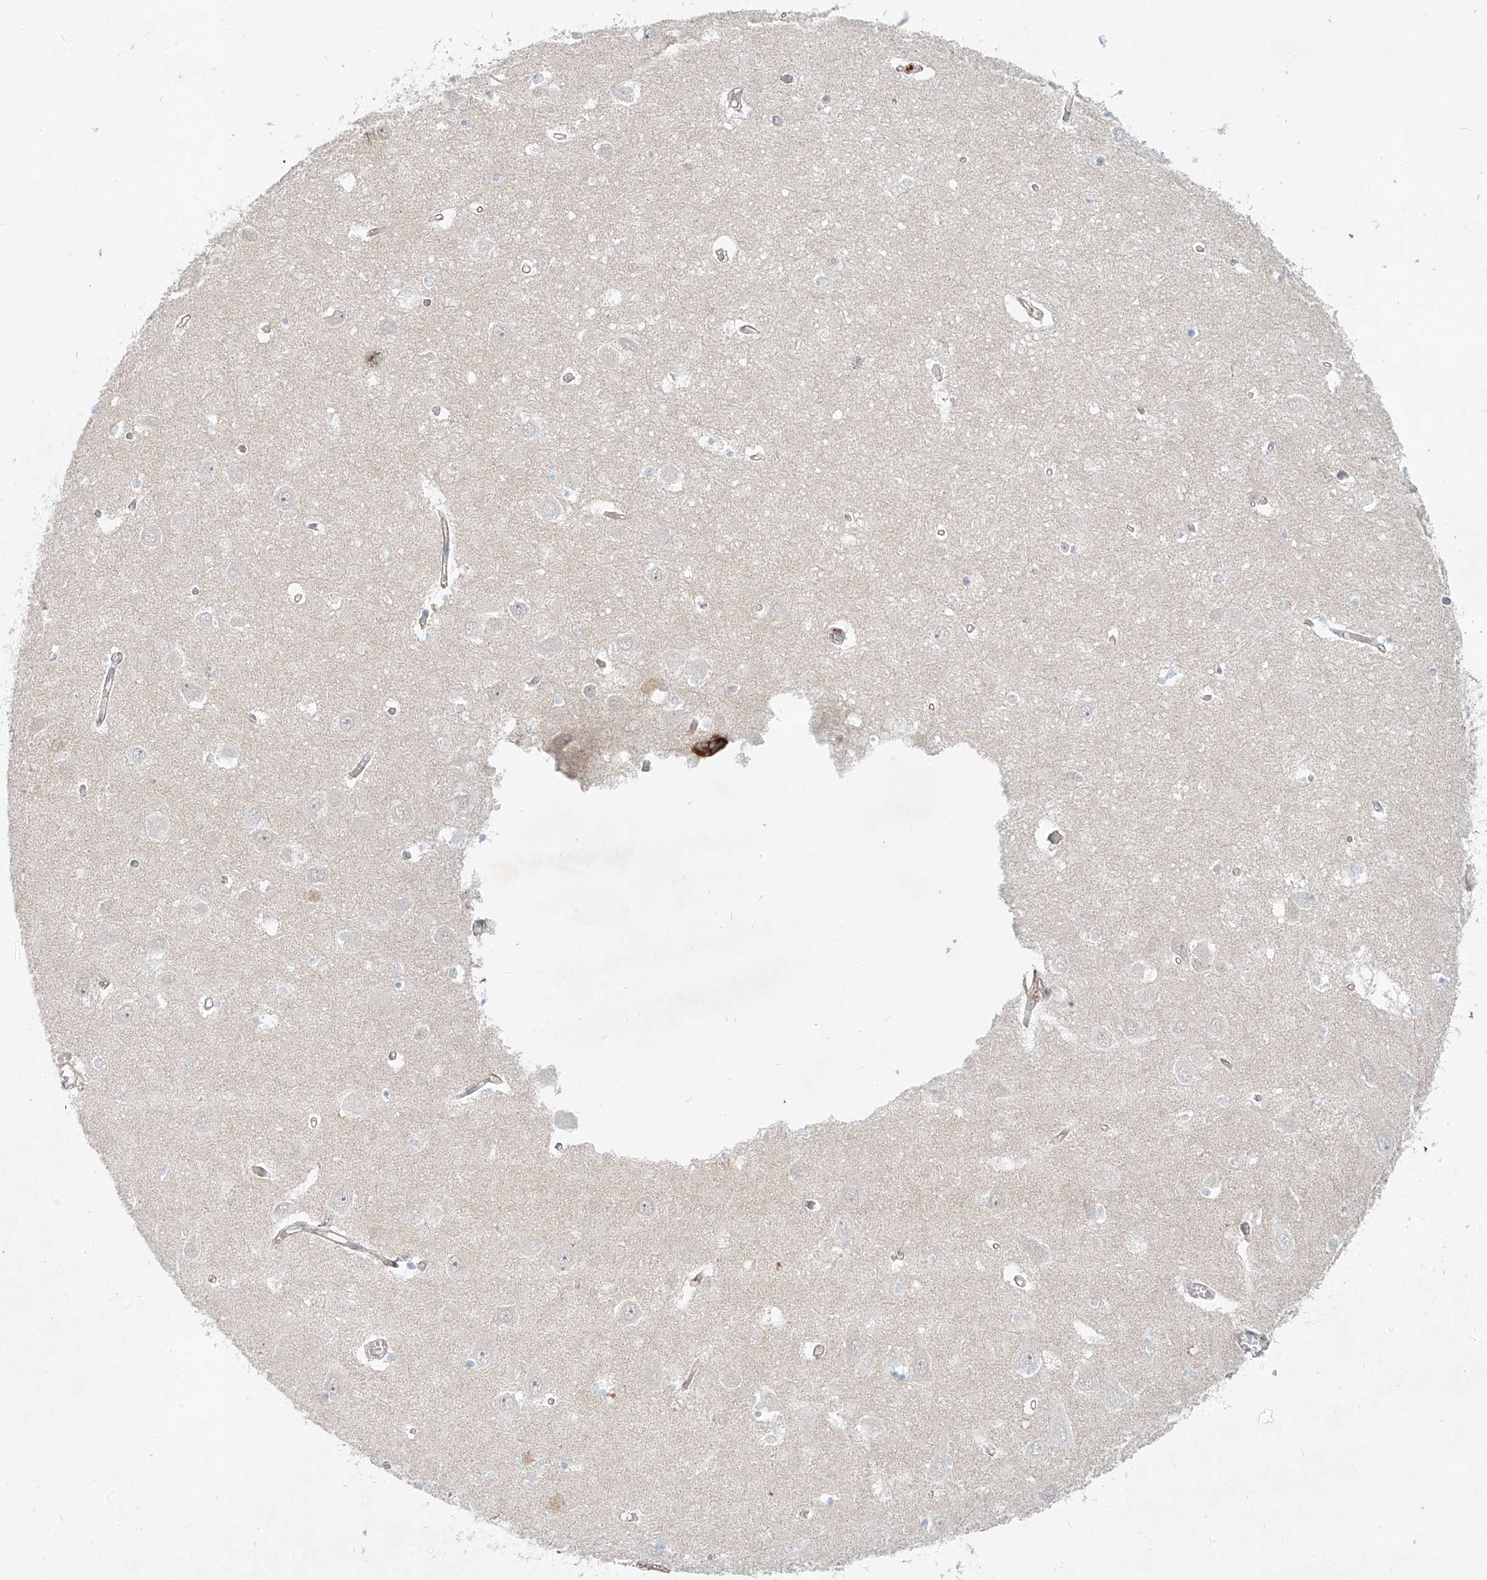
{"staining": {"intensity": "negative", "quantity": "none", "location": "none"}, "tissue": "hippocampus", "cell_type": "Glial cells", "image_type": "normal", "snomed": [{"axis": "morphology", "description": "Normal tissue, NOS"}, {"axis": "topography", "description": "Hippocampus"}], "caption": "This is an immunohistochemistry image of unremarkable hippocampus. There is no staining in glial cells.", "gene": "AJM1", "patient": {"sex": "male", "age": 70}}